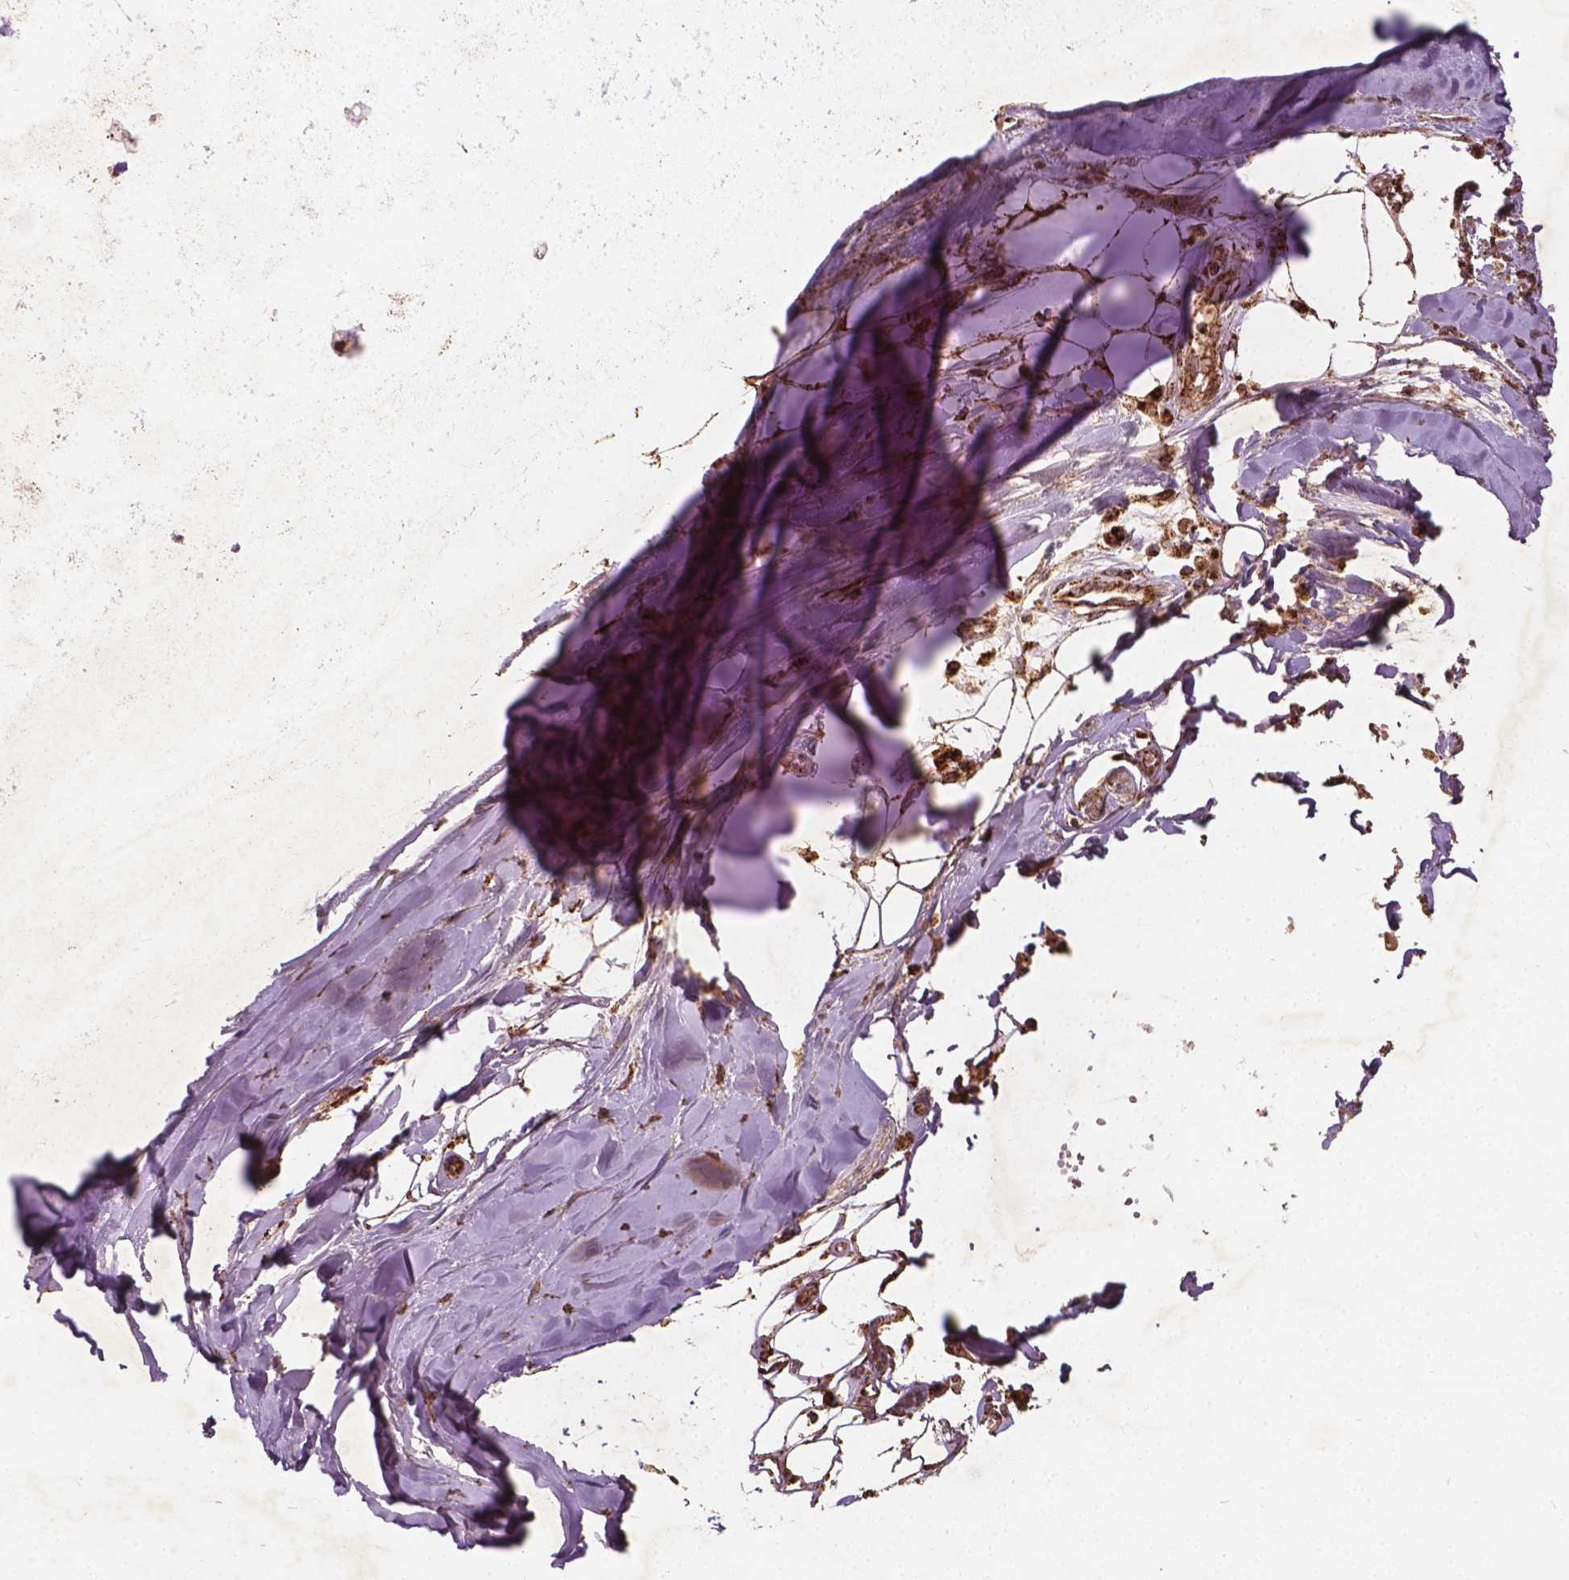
{"staining": {"intensity": "moderate", "quantity": ">75%", "location": "cytoplasmic/membranous"}, "tissue": "adipose tissue", "cell_type": "Adipocytes", "image_type": "normal", "snomed": [{"axis": "morphology", "description": "Normal tissue, NOS"}, {"axis": "morphology", "description": "Squamous cell carcinoma, NOS"}, {"axis": "topography", "description": "Cartilage tissue"}, {"axis": "topography", "description": "Bronchus"}, {"axis": "topography", "description": "Lung"}], "caption": "Protein staining exhibits moderate cytoplasmic/membranous expression in about >75% of adipocytes in unremarkable adipose tissue. The staining was performed using DAB, with brown indicating positive protein expression. Nuclei are stained blue with hematoxylin.", "gene": "UBXN2A", "patient": {"sex": "male", "age": 66}}